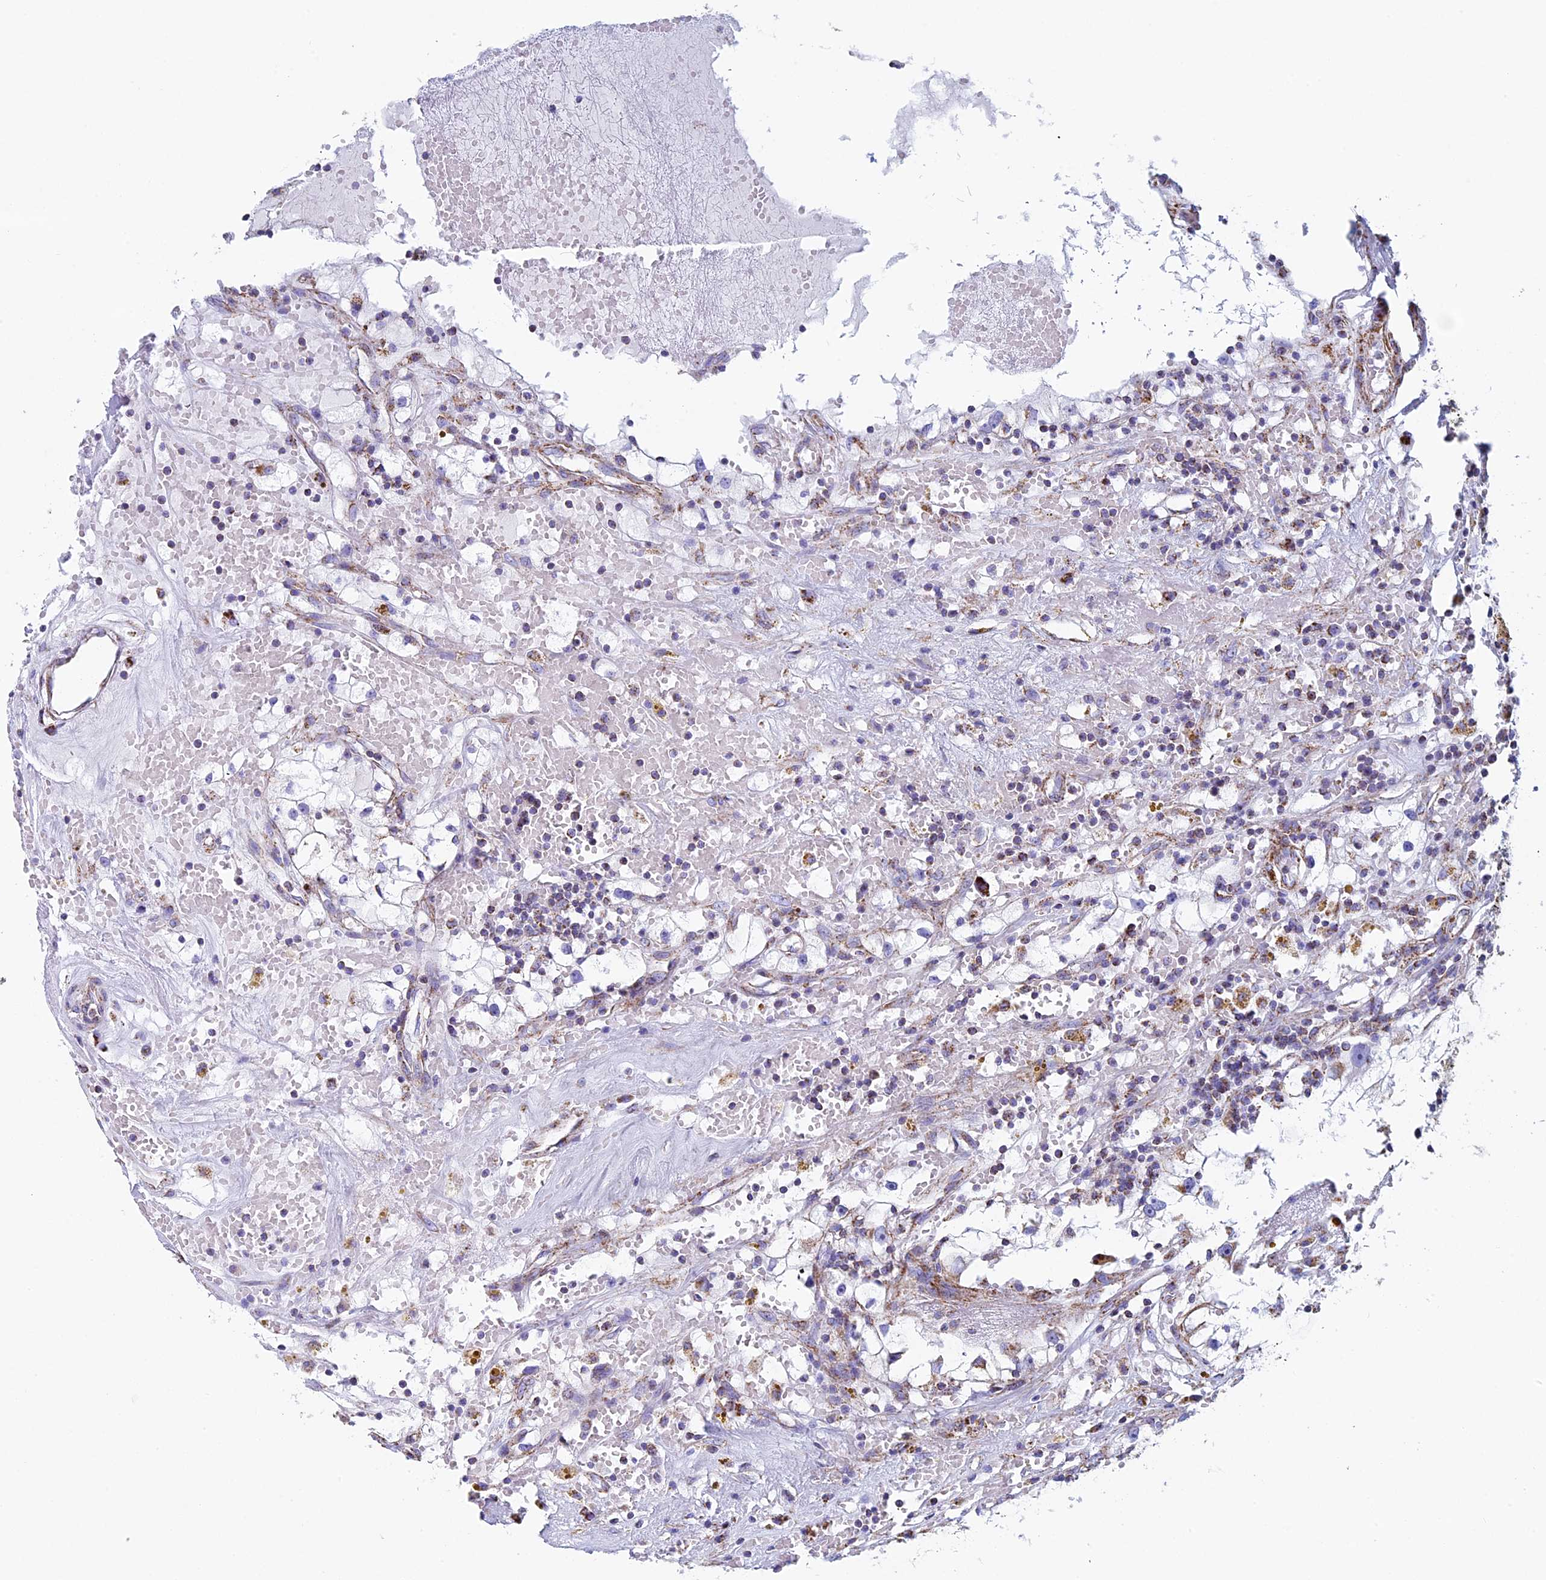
{"staining": {"intensity": "negative", "quantity": "none", "location": "none"}, "tissue": "renal cancer", "cell_type": "Tumor cells", "image_type": "cancer", "snomed": [{"axis": "morphology", "description": "Adenocarcinoma, NOS"}, {"axis": "topography", "description": "Kidney"}], "caption": "IHC of human renal cancer (adenocarcinoma) exhibits no expression in tumor cells.", "gene": "UQCRFS1", "patient": {"sex": "male", "age": 56}}